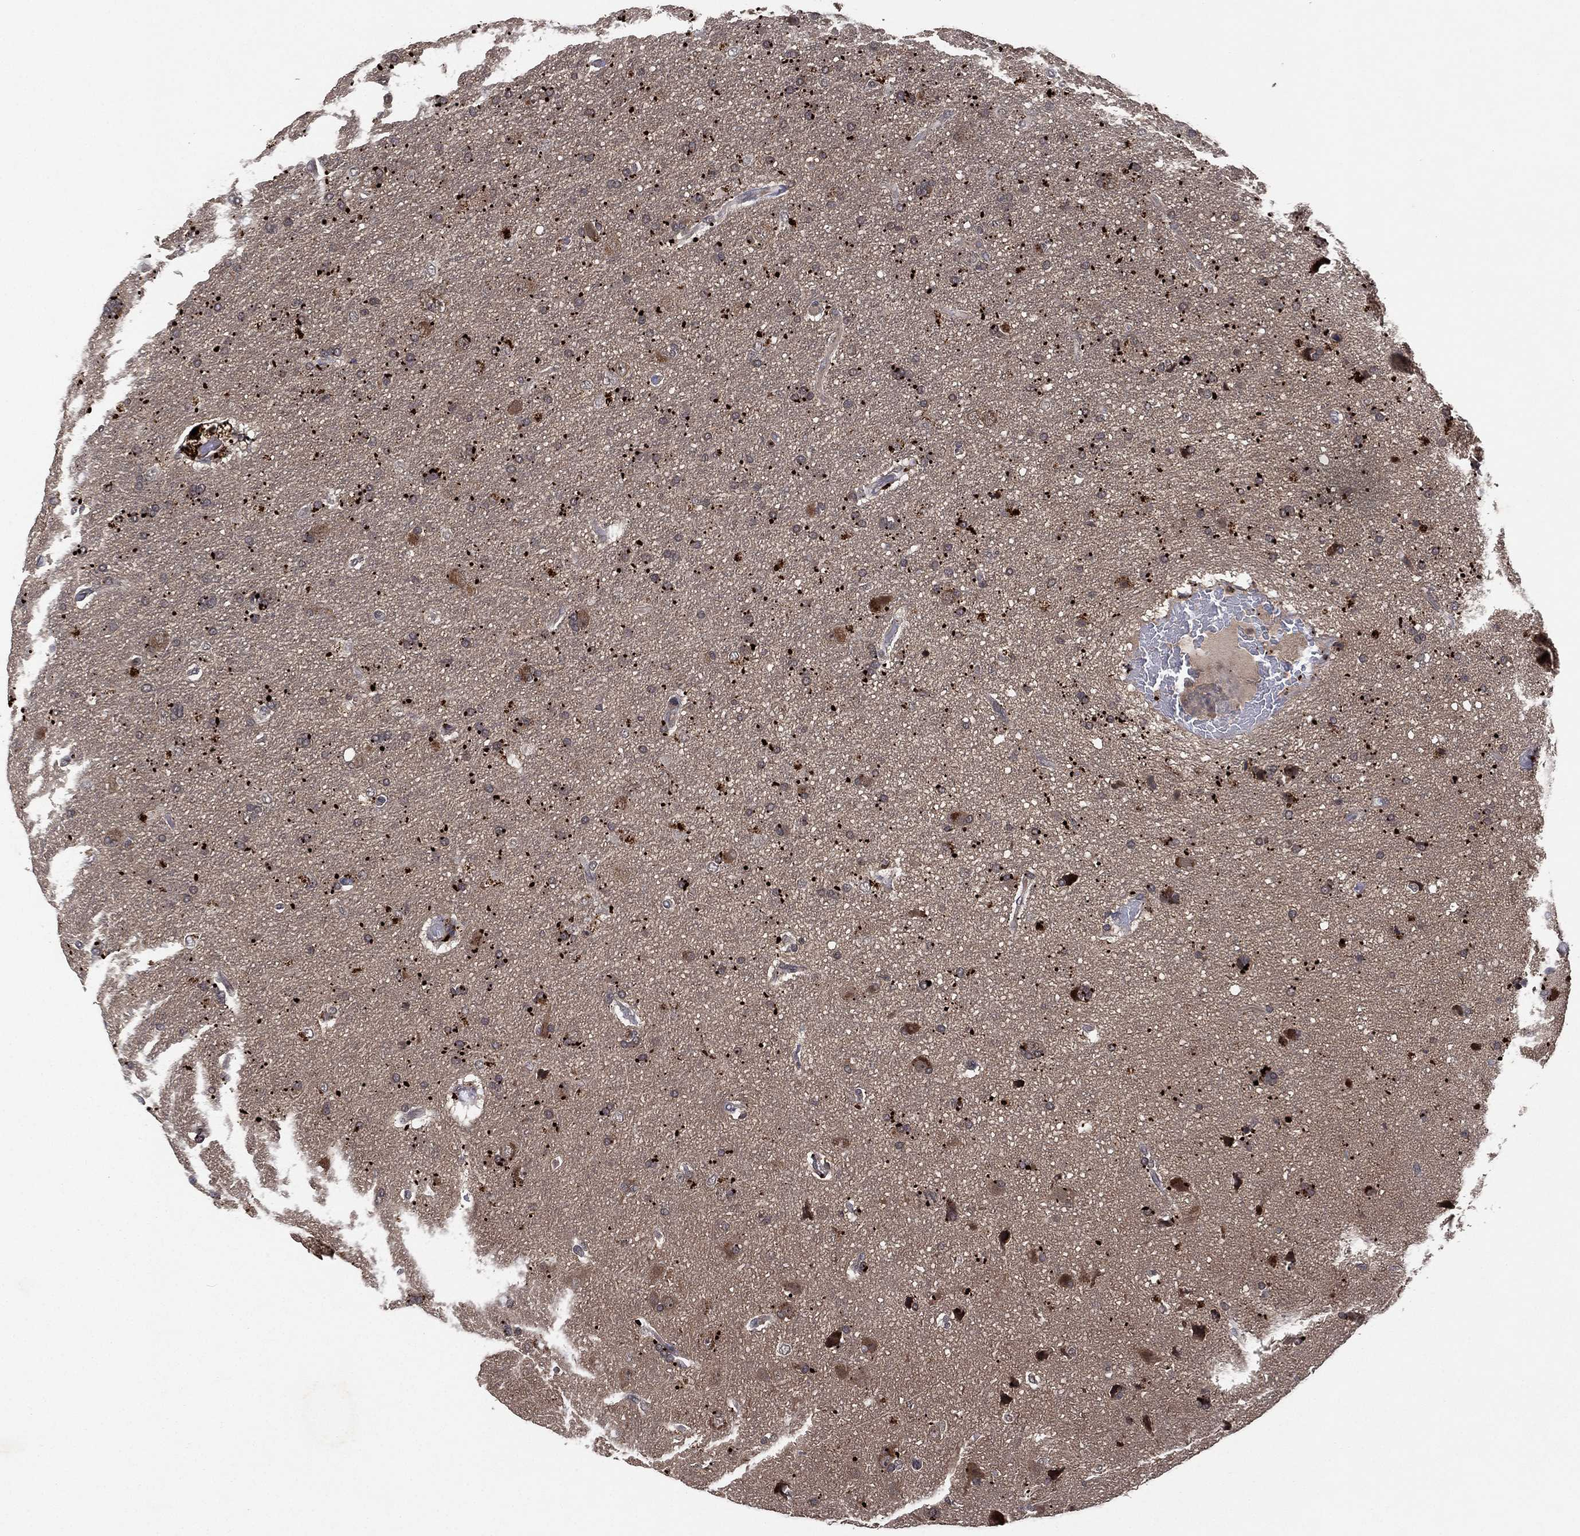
{"staining": {"intensity": "negative", "quantity": "none", "location": "none"}, "tissue": "glioma", "cell_type": "Tumor cells", "image_type": "cancer", "snomed": [{"axis": "morphology", "description": "Glioma, malignant, NOS"}, {"axis": "topography", "description": "Cerebral cortex"}], "caption": "Immunohistochemistry (IHC) of glioma reveals no positivity in tumor cells.", "gene": "ATG4B", "patient": {"sex": "male", "age": 58}}